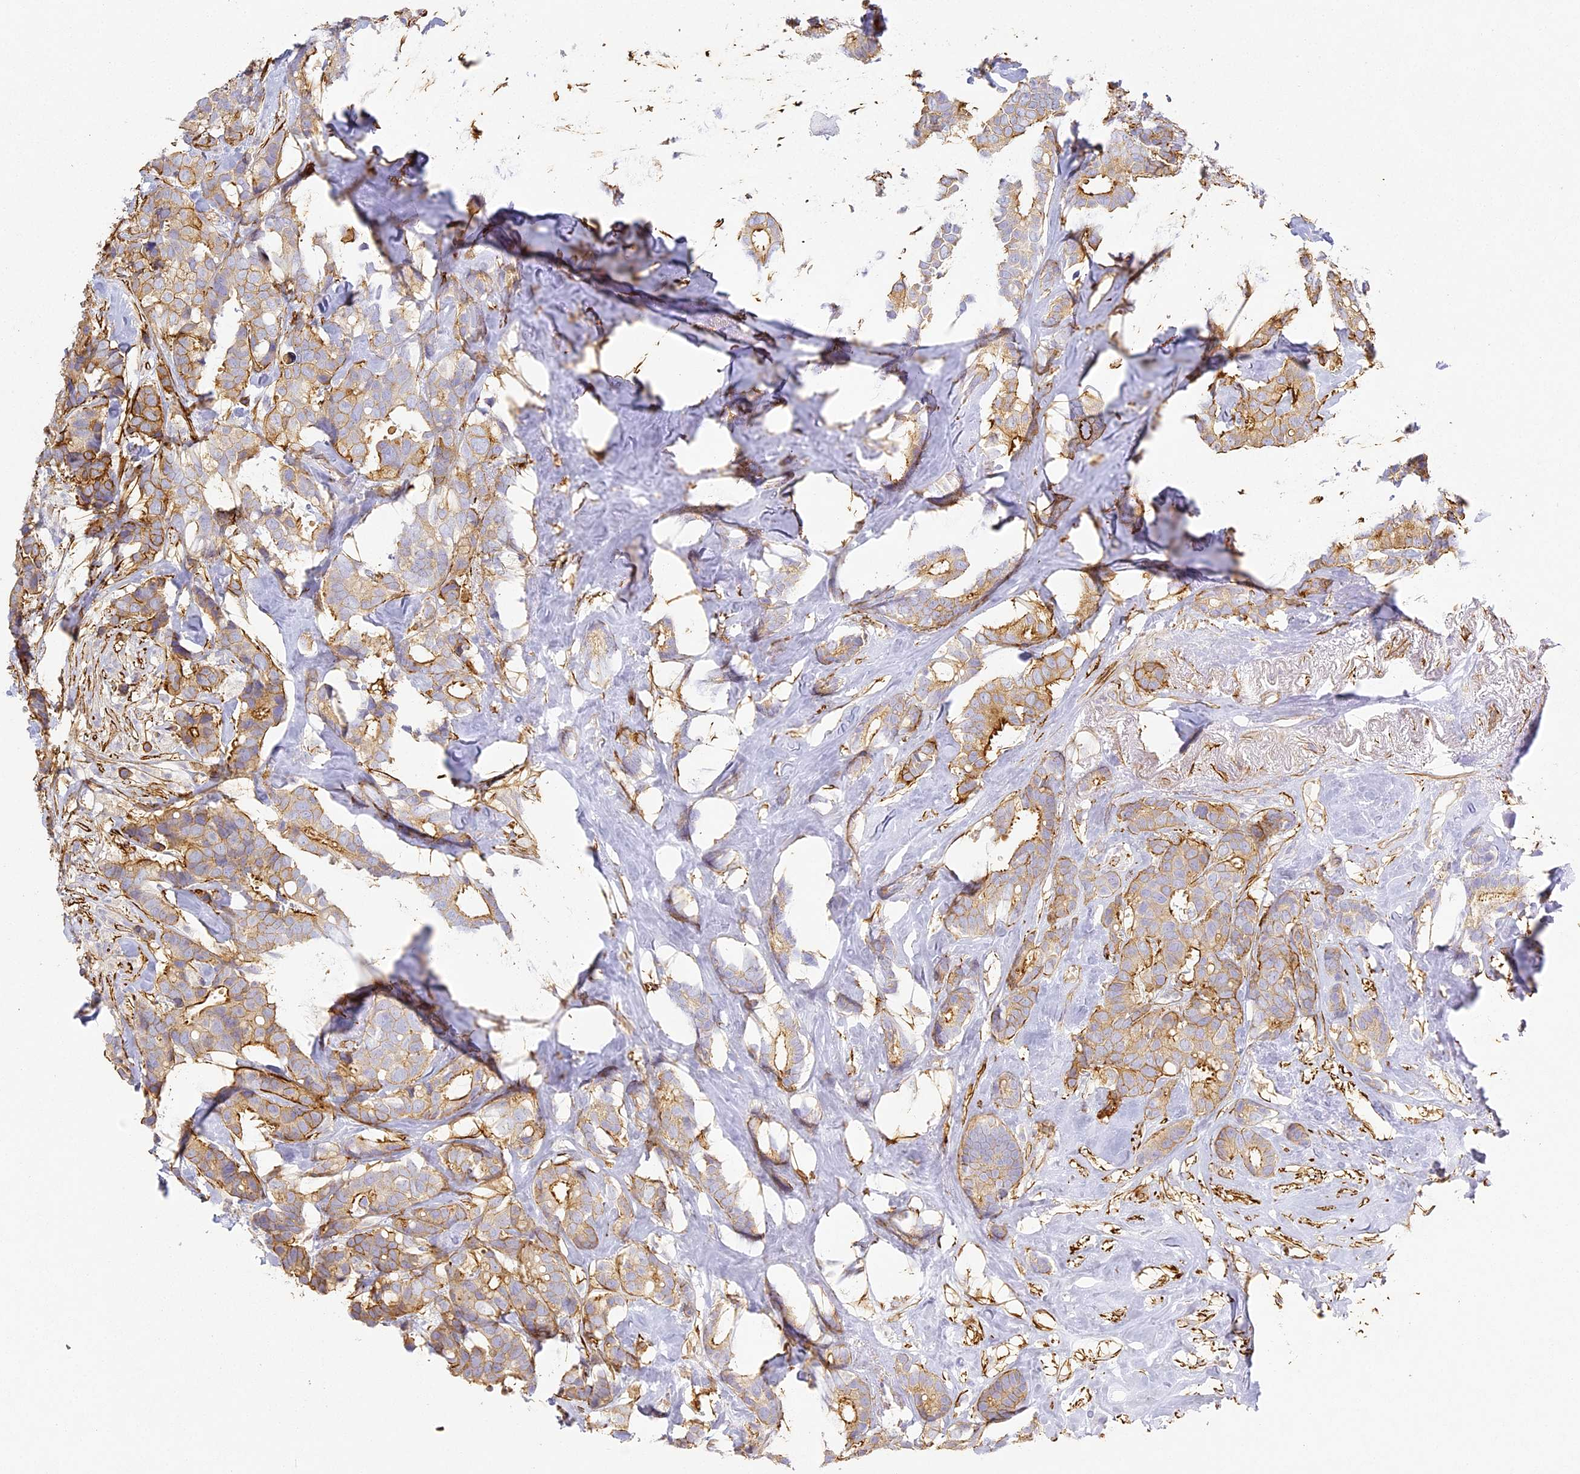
{"staining": {"intensity": "moderate", "quantity": "25%-75%", "location": "cytoplasmic/membranous"}, "tissue": "breast cancer", "cell_type": "Tumor cells", "image_type": "cancer", "snomed": [{"axis": "morphology", "description": "Duct carcinoma"}, {"axis": "topography", "description": "Breast"}], "caption": "Immunohistochemistry (IHC) of human breast intraductal carcinoma shows medium levels of moderate cytoplasmic/membranous positivity in approximately 25%-75% of tumor cells.", "gene": "MED28", "patient": {"sex": "female", "age": 40}}